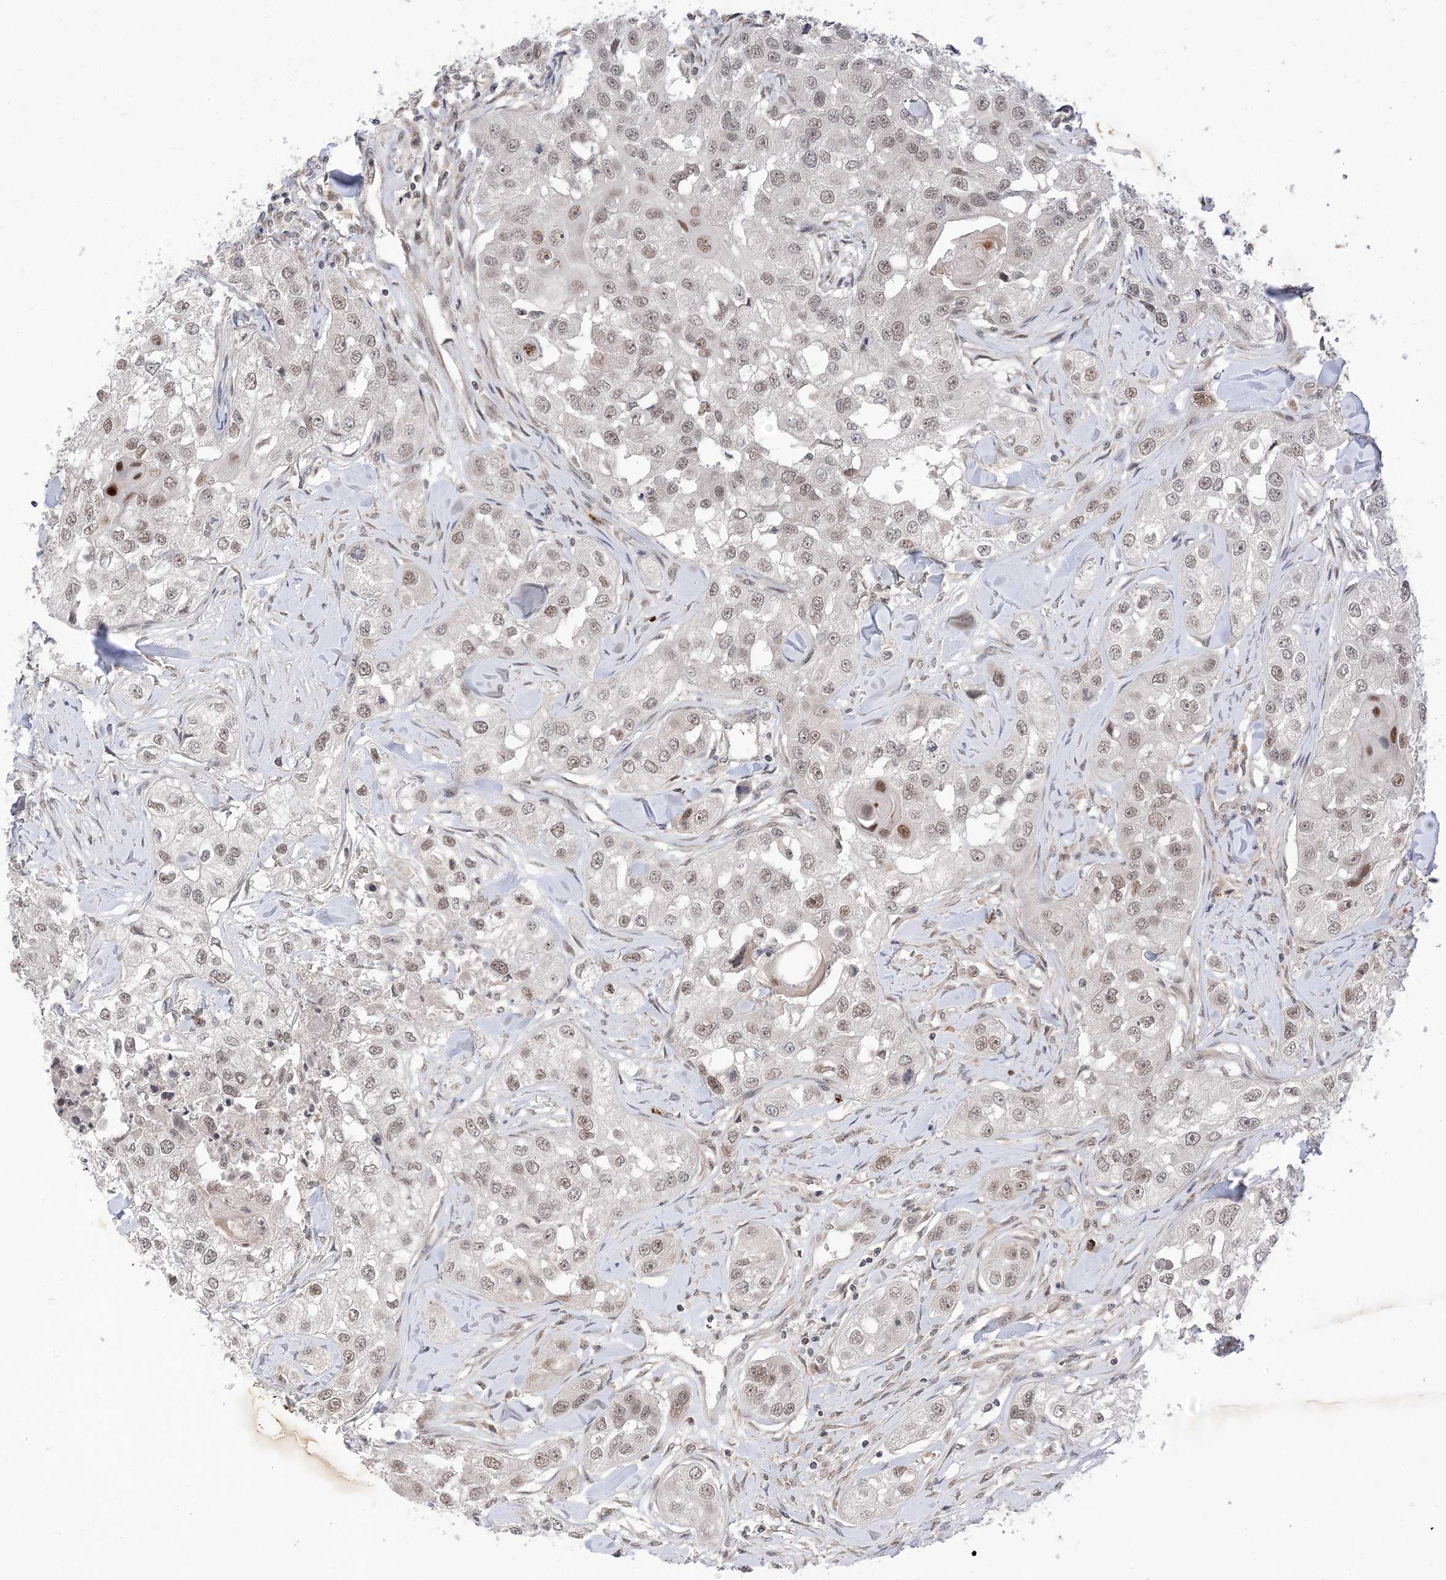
{"staining": {"intensity": "weak", "quantity": ">75%", "location": "nuclear"}, "tissue": "head and neck cancer", "cell_type": "Tumor cells", "image_type": "cancer", "snomed": [{"axis": "morphology", "description": "Normal tissue, NOS"}, {"axis": "morphology", "description": "Squamous cell carcinoma, NOS"}, {"axis": "topography", "description": "Skeletal muscle"}, {"axis": "topography", "description": "Head-Neck"}], "caption": "Human head and neck squamous cell carcinoma stained with a brown dye exhibits weak nuclear positive positivity in approximately >75% of tumor cells.", "gene": "RANBP9", "patient": {"sex": "male", "age": 51}}